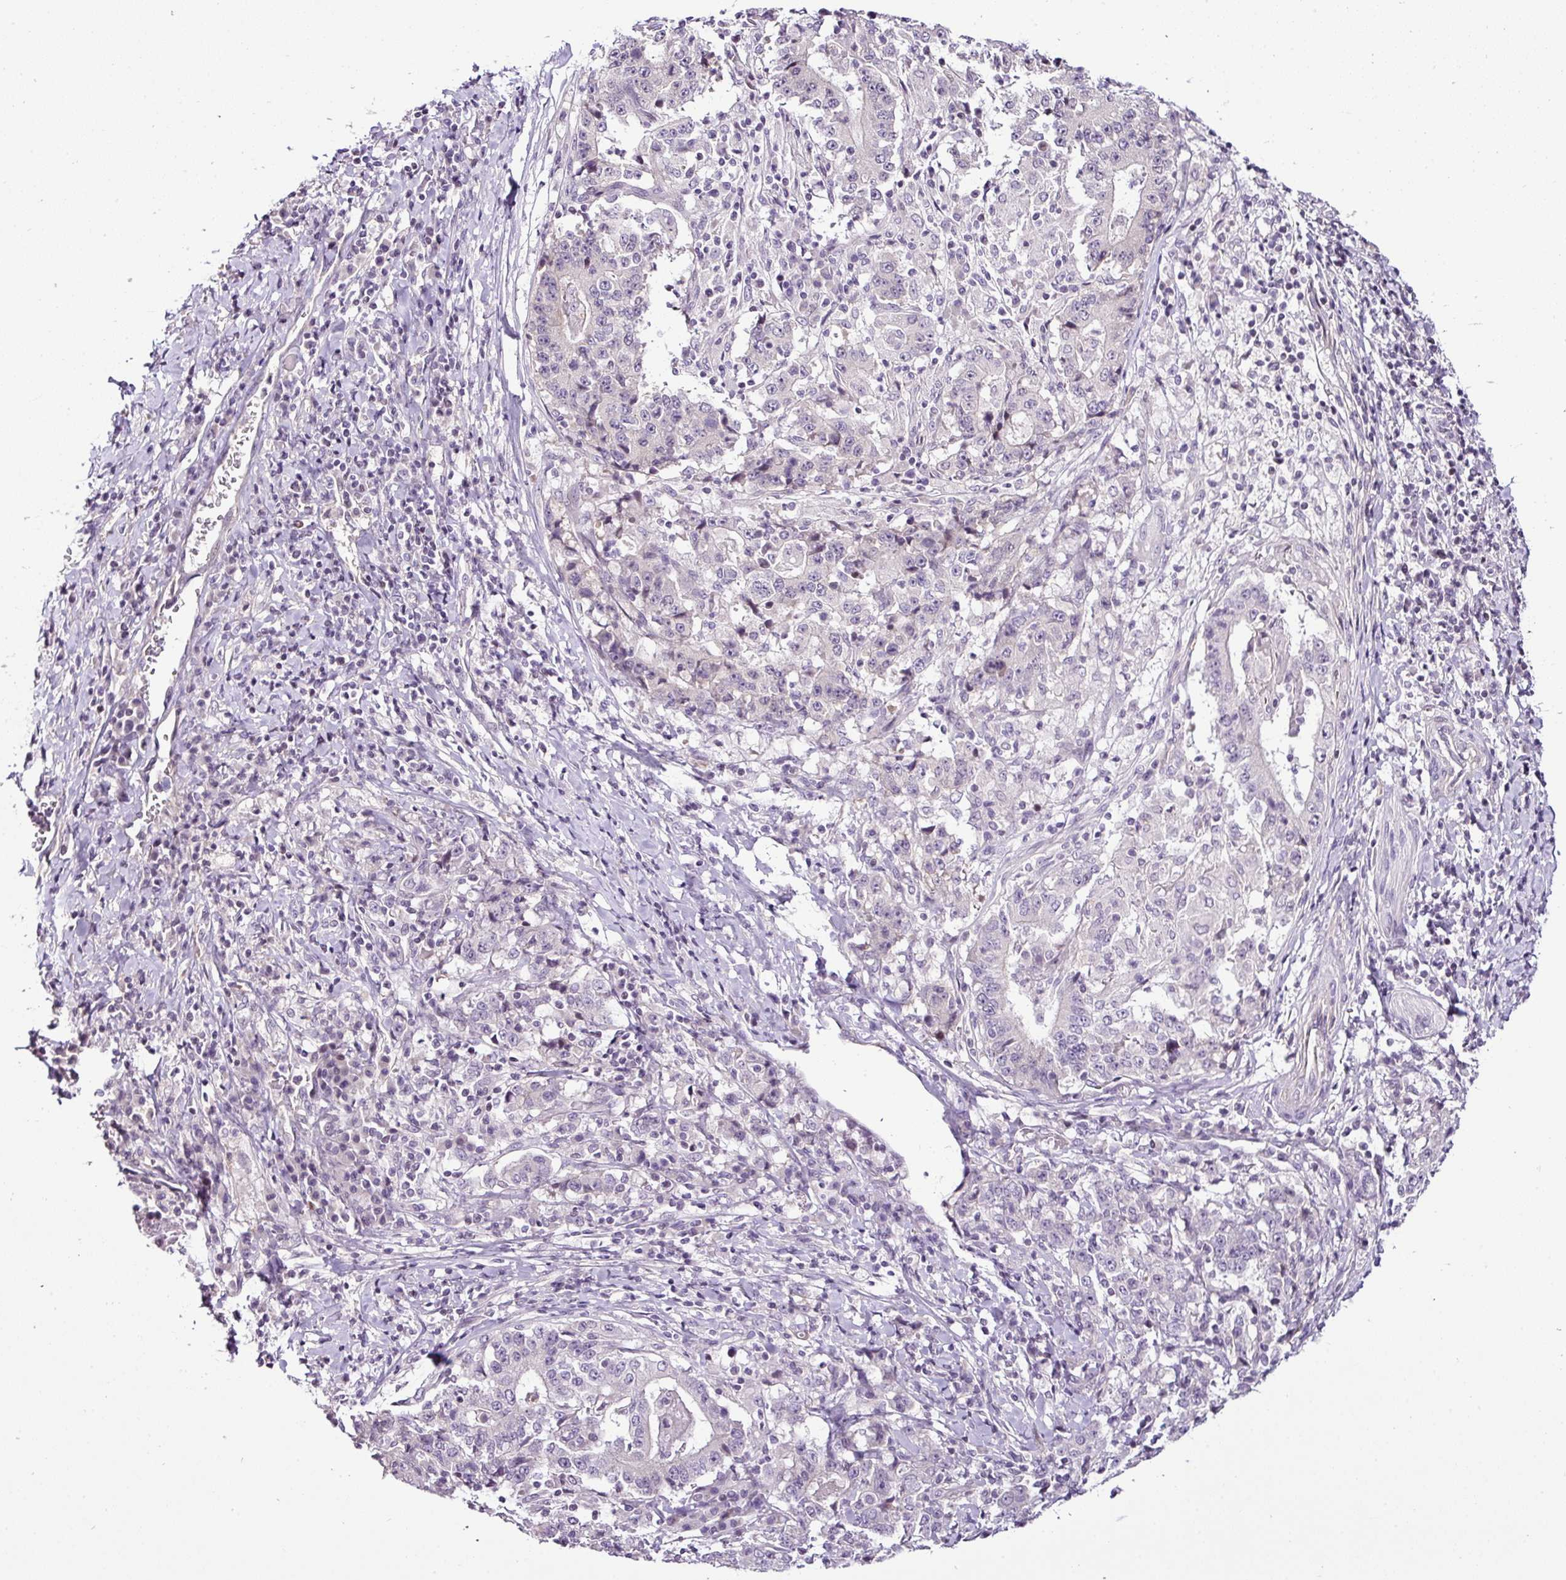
{"staining": {"intensity": "negative", "quantity": "none", "location": "none"}, "tissue": "stomach cancer", "cell_type": "Tumor cells", "image_type": "cancer", "snomed": [{"axis": "morphology", "description": "Normal tissue, NOS"}, {"axis": "morphology", "description": "Adenocarcinoma, NOS"}, {"axis": "topography", "description": "Stomach, upper"}, {"axis": "topography", "description": "Stomach"}], "caption": "An IHC micrograph of stomach cancer (adenocarcinoma) is shown. There is no staining in tumor cells of stomach cancer (adenocarcinoma).", "gene": "TEX30", "patient": {"sex": "male", "age": 59}}